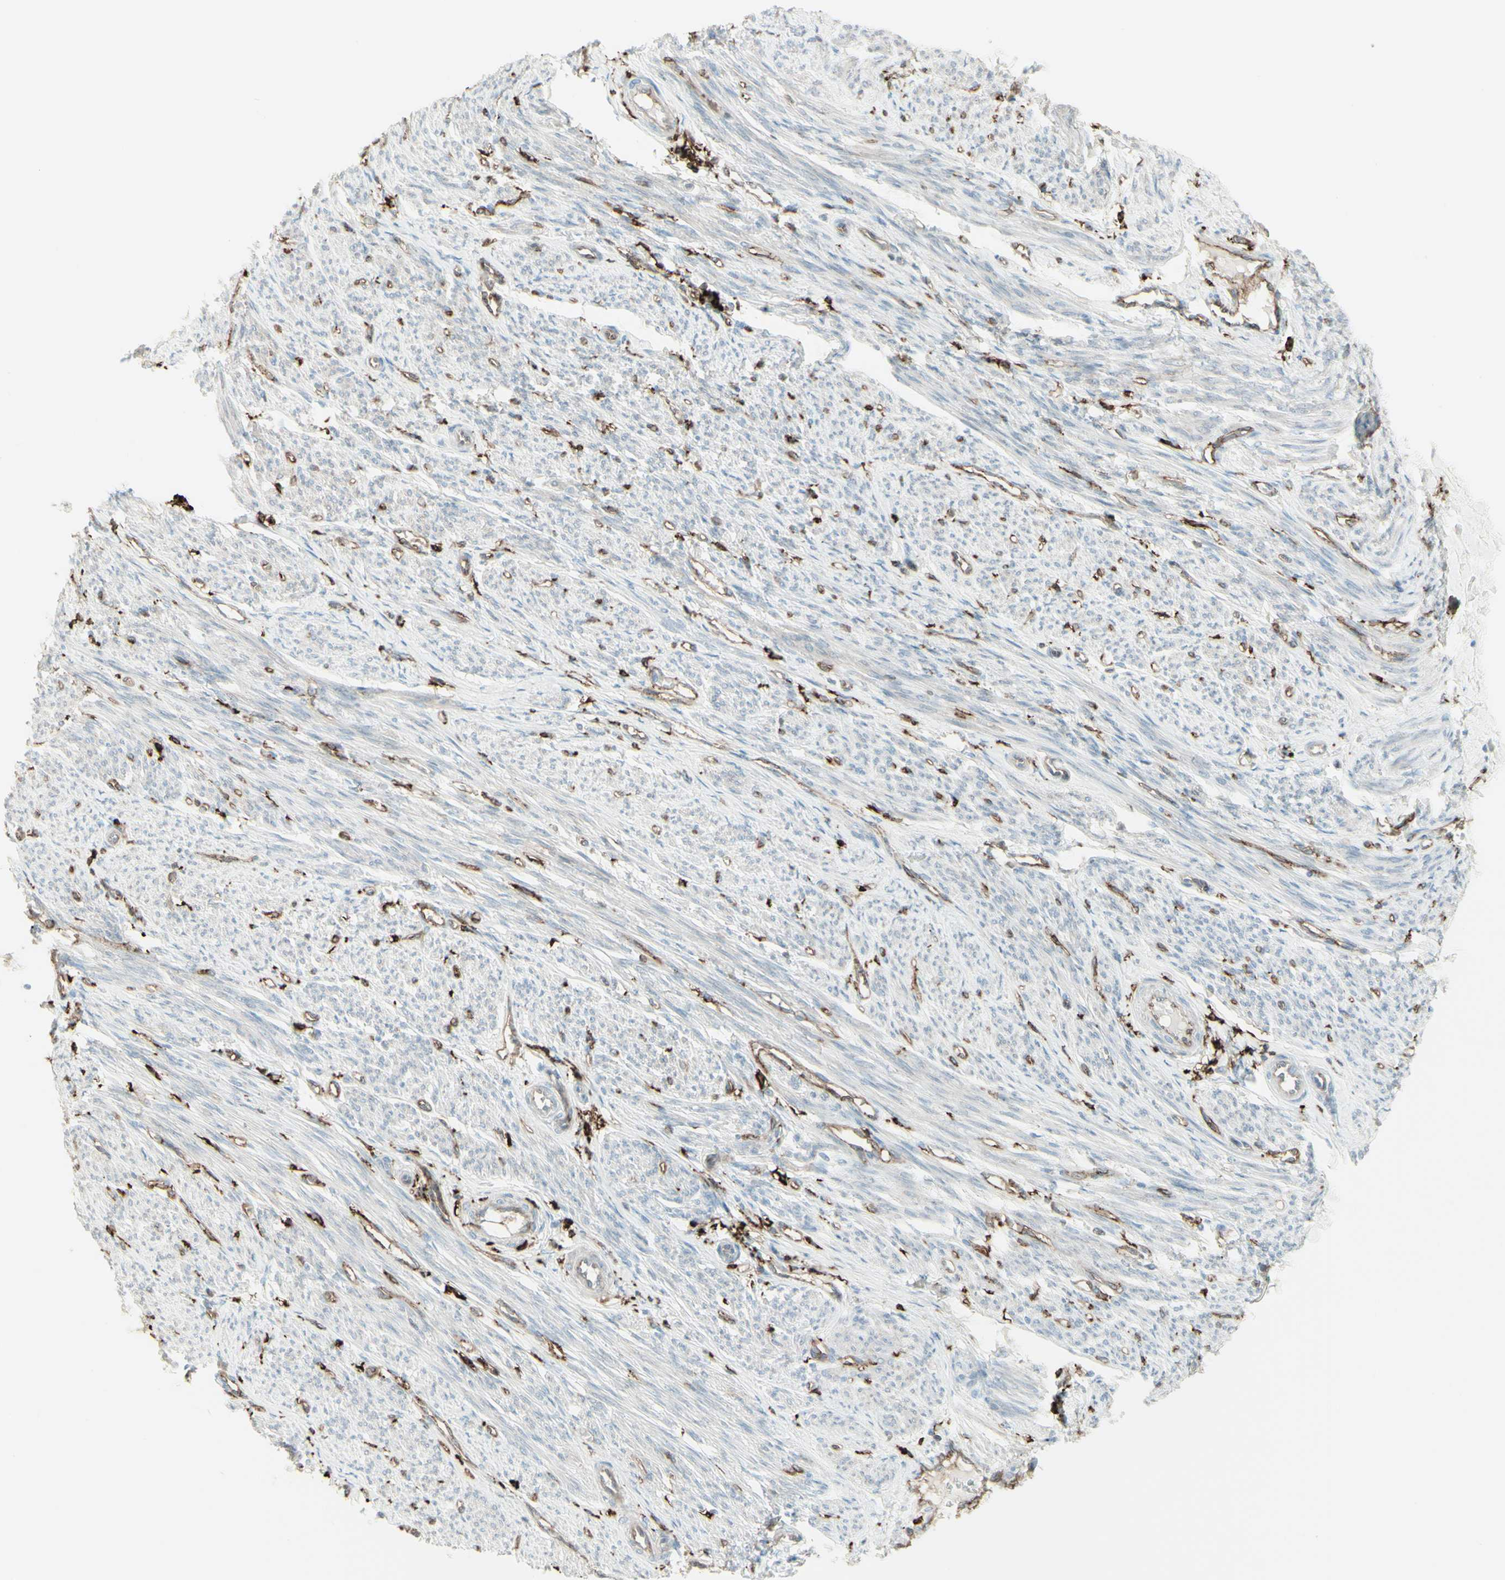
{"staining": {"intensity": "weak", "quantity": ">75%", "location": "cytoplasmic/membranous"}, "tissue": "smooth muscle", "cell_type": "Smooth muscle cells", "image_type": "normal", "snomed": [{"axis": "morphology", "description": "Normal tissue, NOS"}, {"axis": "topography", "description": "Smooth muscle"}], "caption": "Protein expression analysis of benign smooth muscle shows weak cytoplasmic/membranous expression in about >75% of smooth muscle cells.", "gene": "HLA", "patient": {"sex": "female", "age": 65}}